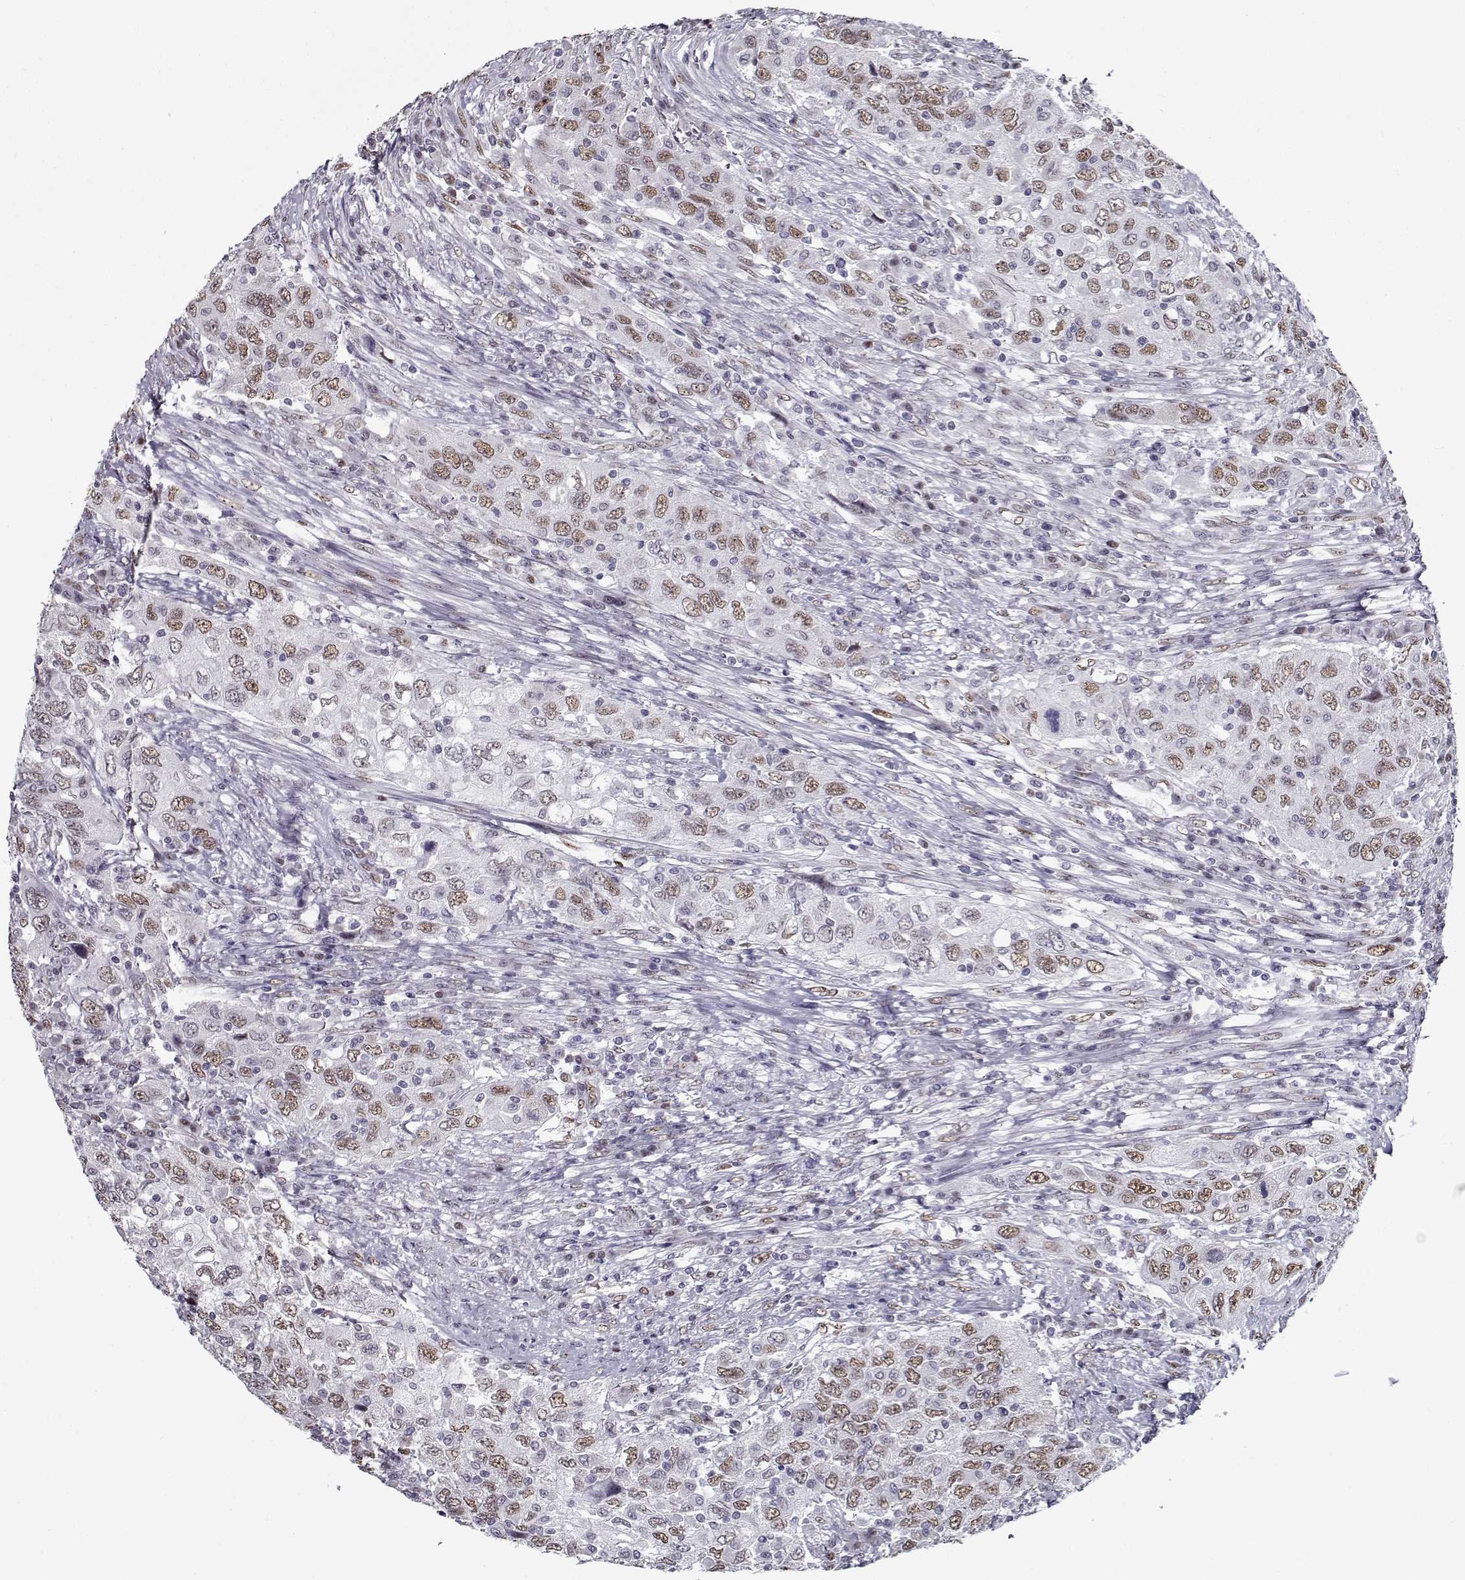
{"staining": {"intensity": "weak", "quantity": "25%-75%", "location": "nuclear"}, "tissue": "urothelial cancer", "cell_type": "Tumor cells", "image_type": "cancer", "snomed": [{"axis": "morphology", "description": "Urothelial carcinoma, High grade"}, {"axis": "topography", "description": "Urinary bladder"}], "caption": "Urothelial cancer was stained to show a protein in brown. There is low levels of weak nuclear staining in about 25%-75% of tumor cells.", "gene": "PRMT8", "patient": {"sex": "male", "age": 76}}